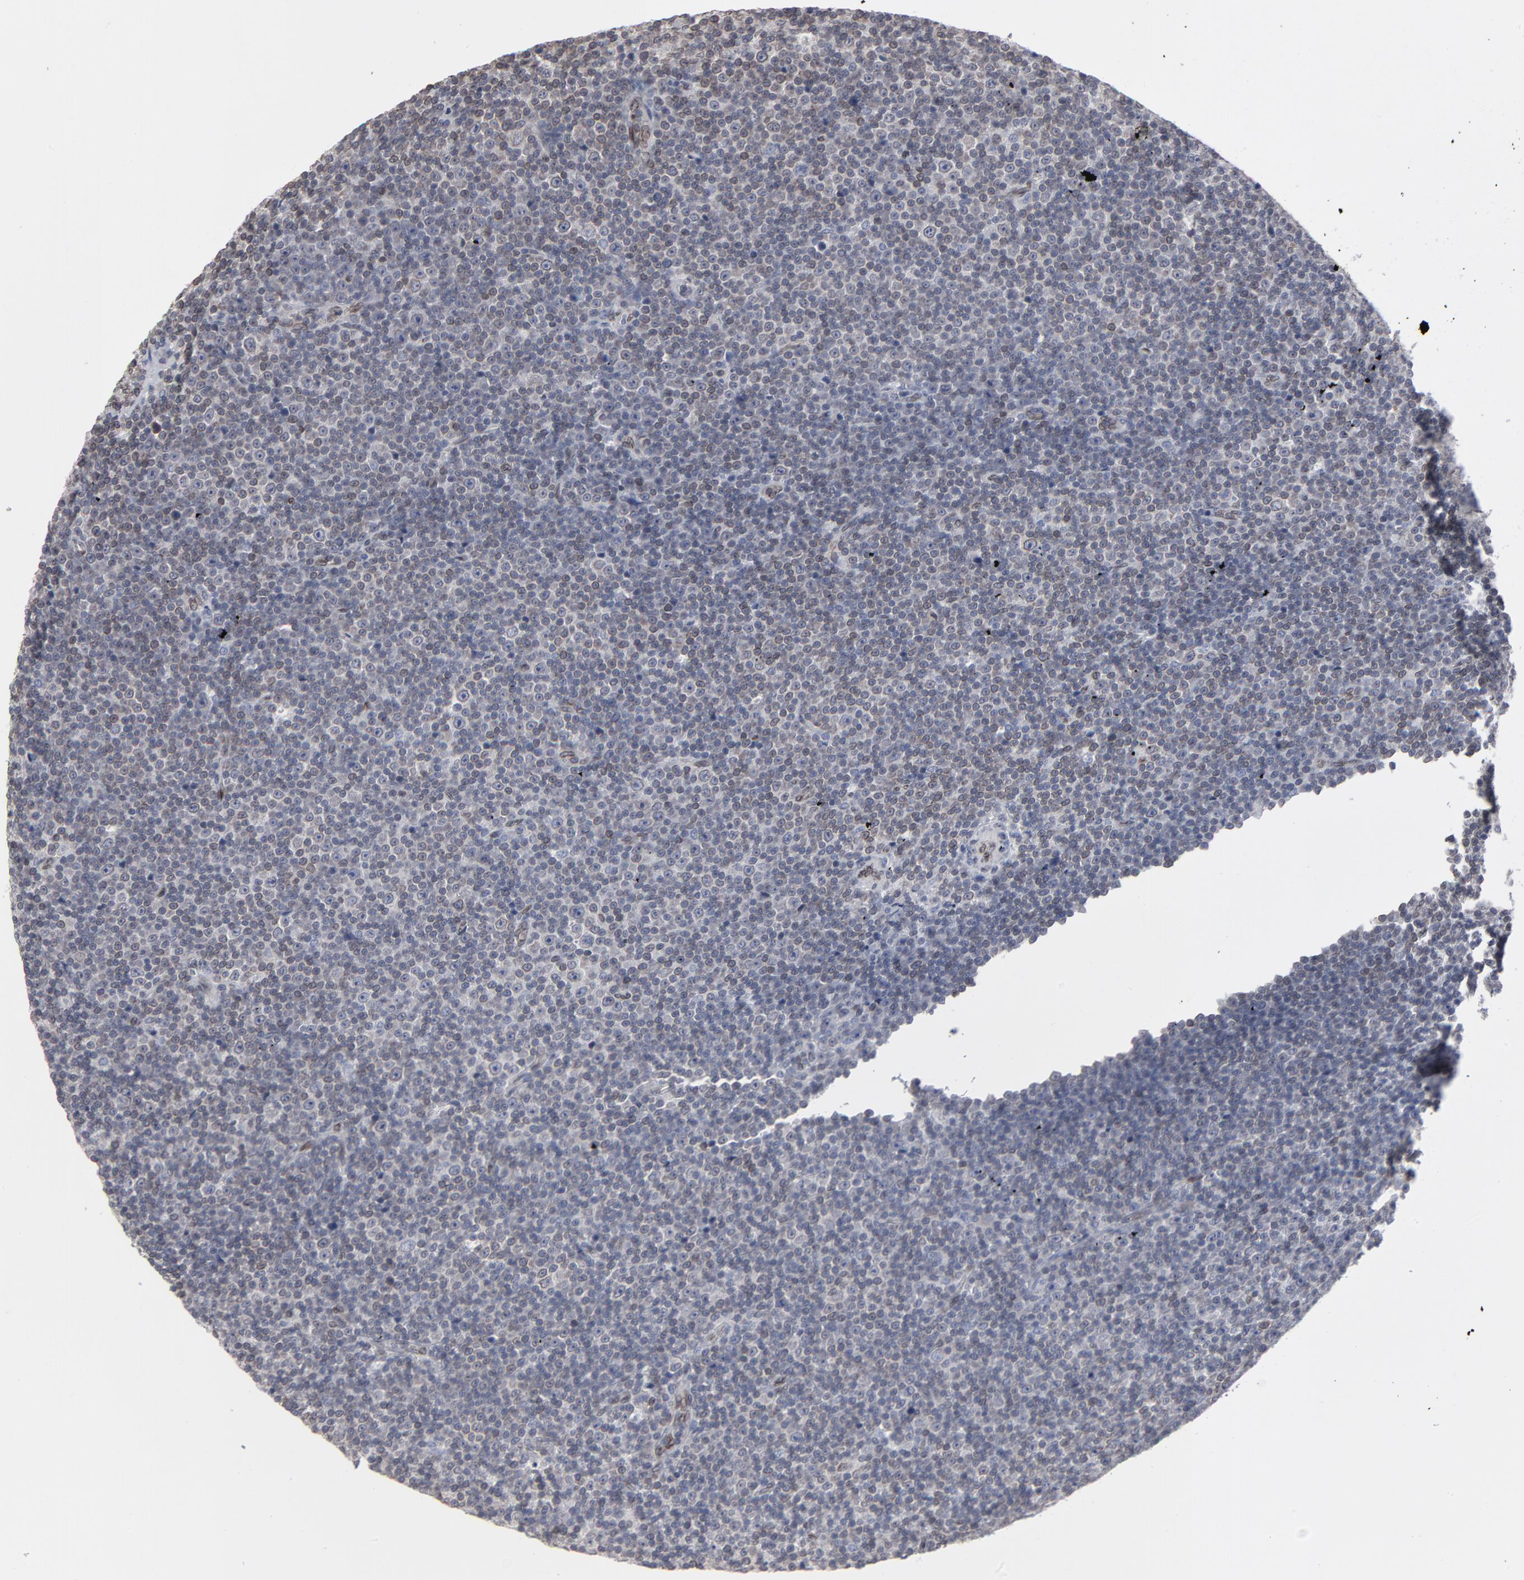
{"staining": {"intensity": "weak", "quantity": "25%-75%", "location": "cytoplasmic/membranous,nuclear"}, "tissue": "lymphoma", "cell_type": "Tumor cells", "image_type": "cancer", "snomed": [{"axis": "morphology", "description": "Malignant lymphoma, non-Hodgkin's type, Low grade"}, {"axis": "topography", "description": "Lymph node"}], "caption": "This image displays immunohistochemistry staining of malignant lymphoma, non-Hodgkin's type (low-grade), with low weak cytoplasmic/membranous and nuclear staining in about 25%-75% of tumor cells.", "gene": "SYNE2", "patient": {"sex": "female", "age": 67}}